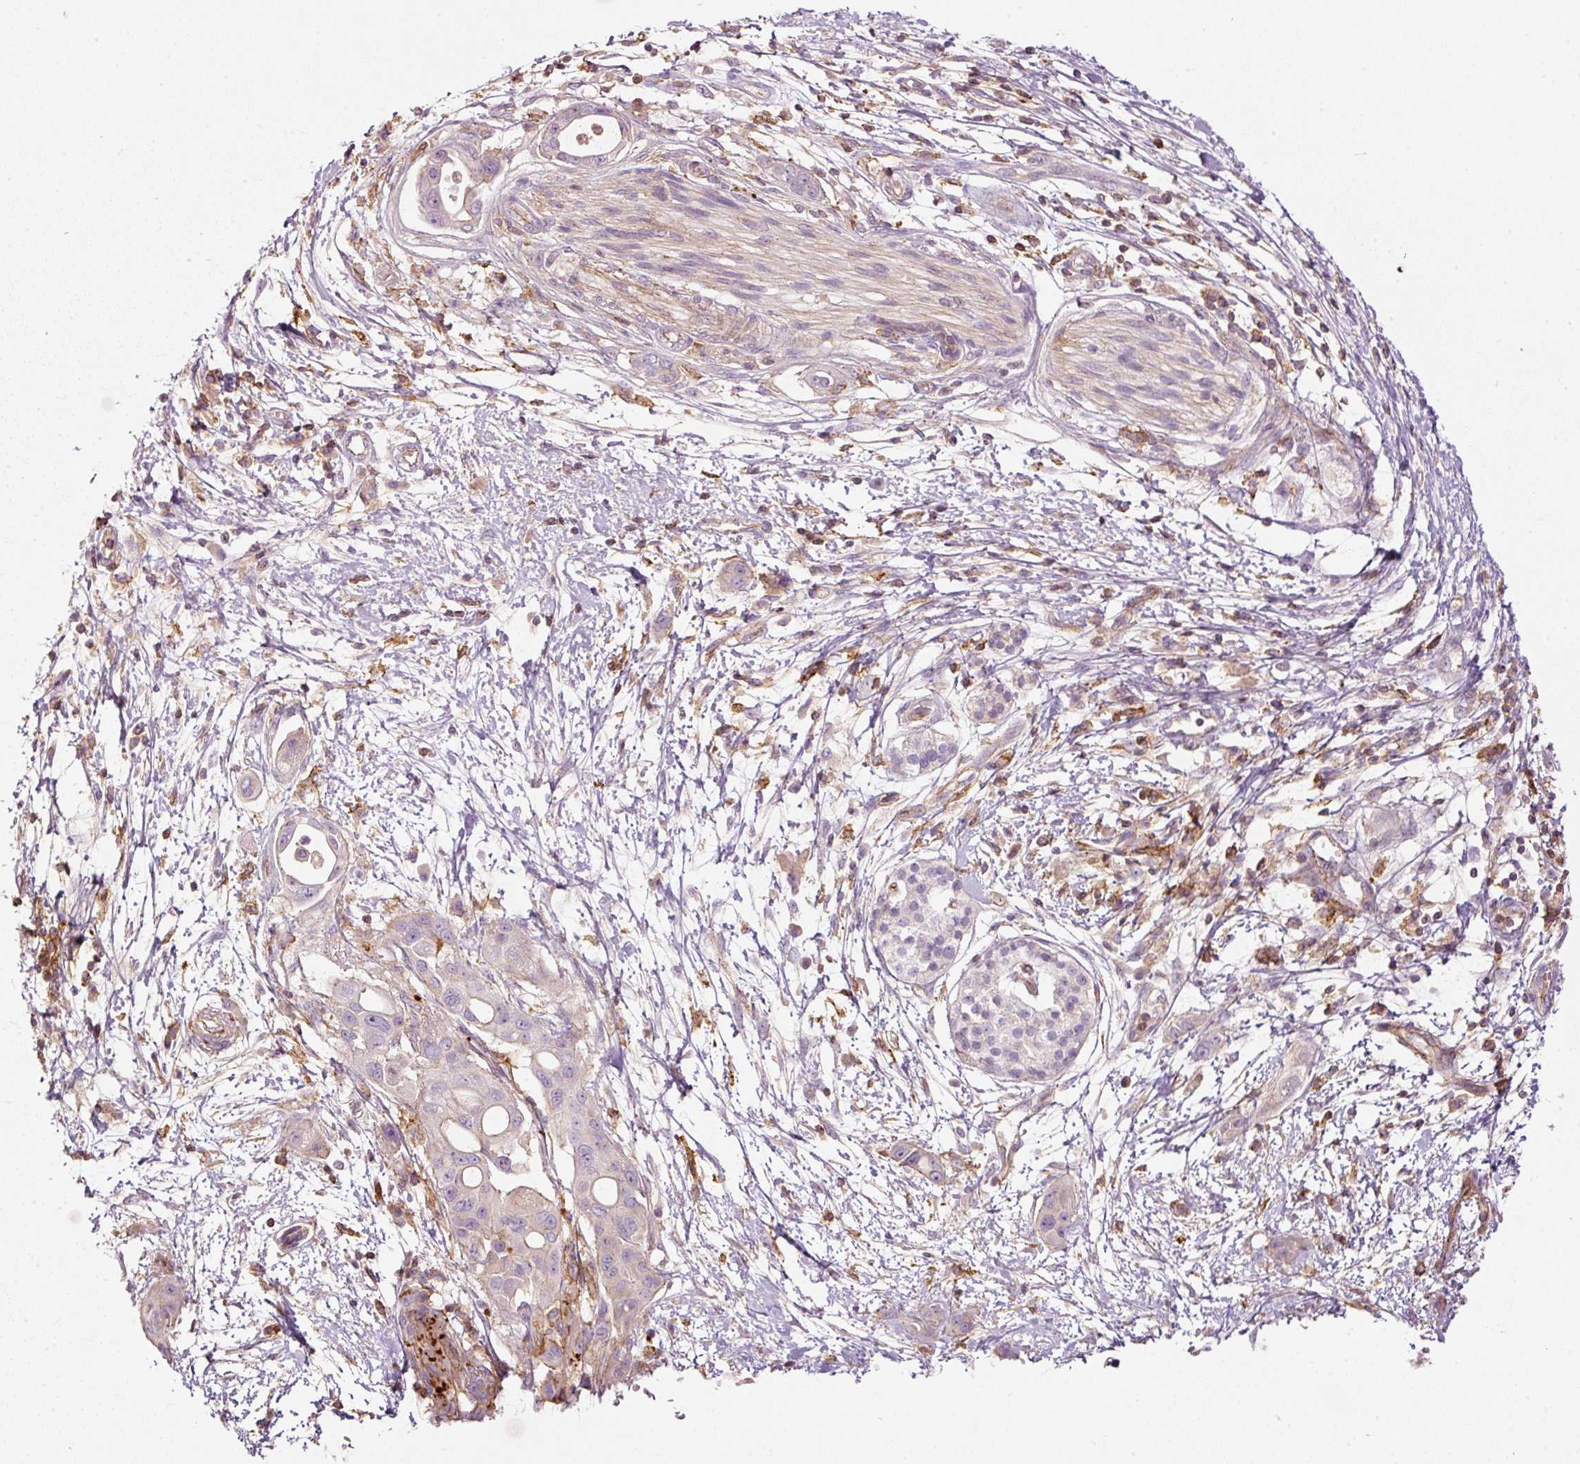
{"staining": {"intensity": "negative", "quantity": "none", "location": "none"}, "tissue": "pancreatic cancer", "cell_type": "Tumor cells", "image_type": "cancer", "snomed": [{"axis": "morphology", "description": "Adenocarcinoma, NOS"}, {"axis": "topography", "description": "Pancreas"}], "caption": "Micrograph shows no significant protein expression in tumor cells of pancreatic cancer.", "gene": "SIPA1", "patient": {"sex": "male", "age": 68}}